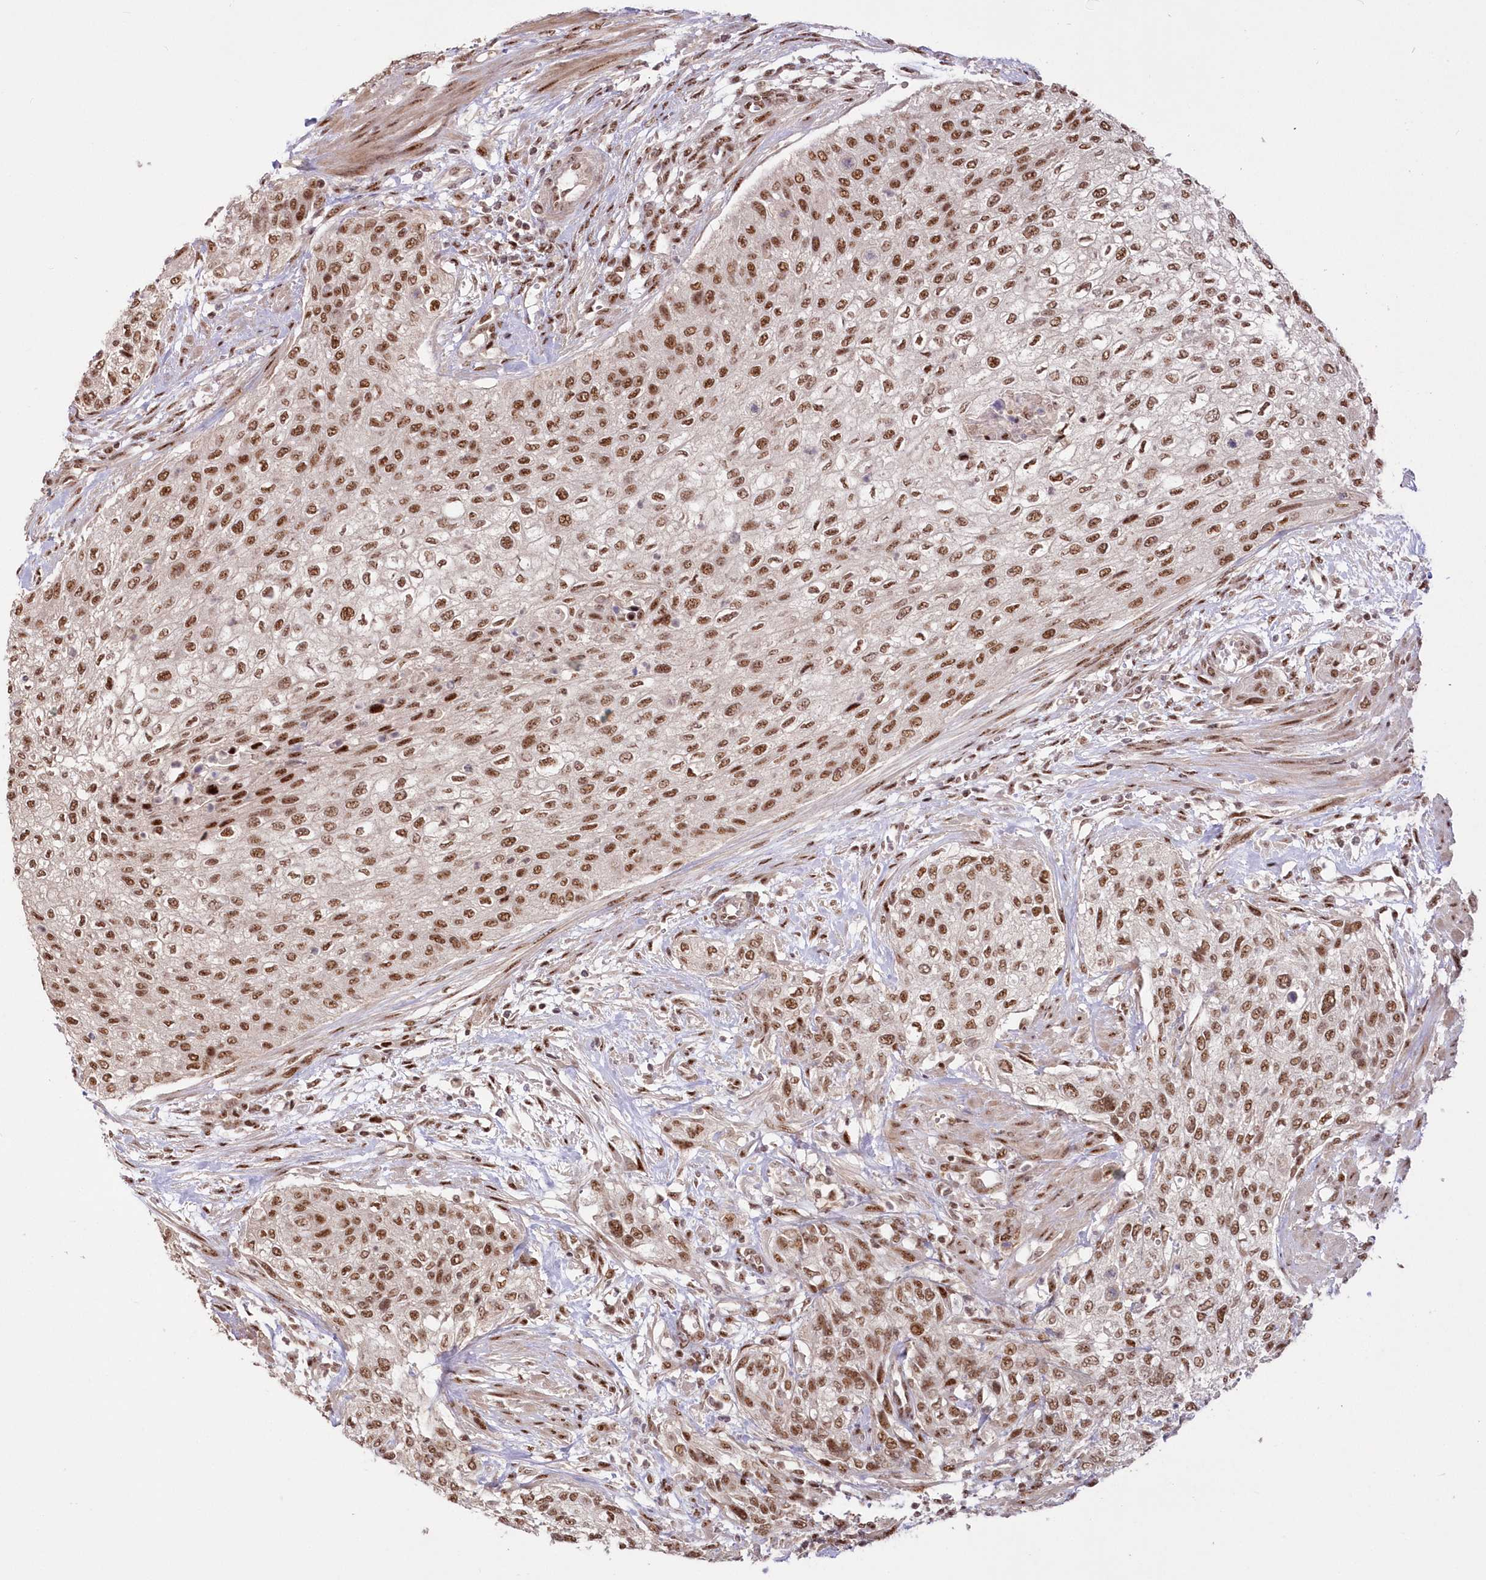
{"staining": {"intensity": "moderate", "quantity": ">75%", "location": "nuclear"}, "tissue": "urothelial cancer", "cell_type": "Tumor cells", "image_type": "cancer", "snomed": [{"axis": "morphology", "description": "Urothelial carcinoma, High grade"}, {"axis": "topography", "description": "Urinary bladder"}], "caption": "Moderate nuclear protein expression is appreciated in approximately >75% of tumor cells in urothelial cancer. (DAB IHC with brightfield microscopy, high magnification).", "gene": "WBP1L", "patient": {"sex": "male", "age": 35}}